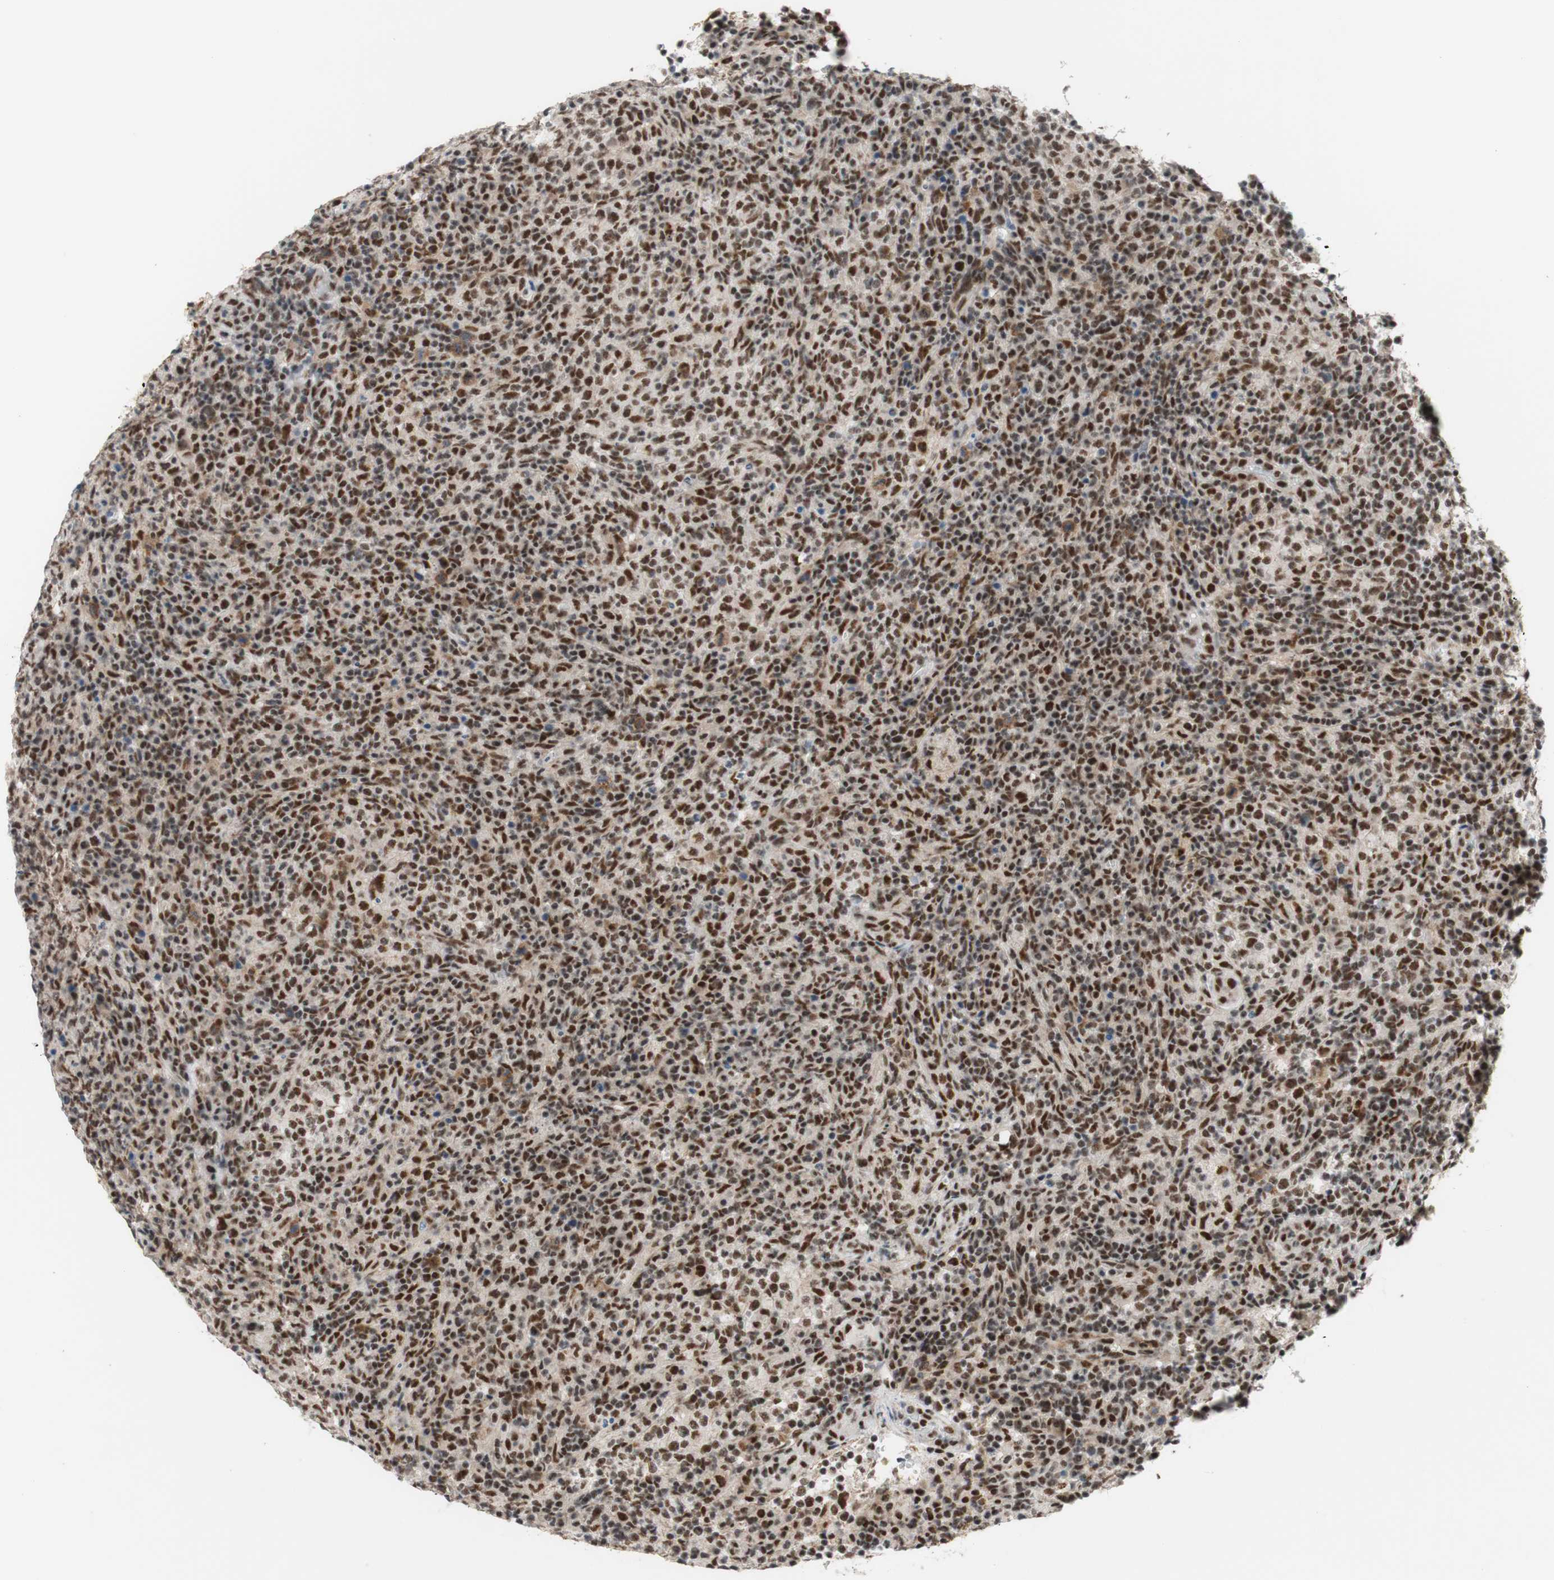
{"staining": {"intensity": "strong", "quantity": ">75%", "location": "nuclear"}, "tissue": "lymphoma", "cell_type": "Tumor cells", "image_type": "cancer", "snomed": [{"axis": "morphology", "description": "Malignant lymphoma, non-Hodgkin's type, High grade"}, {"axis": "topography", "description": "Lymph node"}], "caption": "A high-resolution histopathology image shows IHC staining of lymphoma, which shows strong nuclear staining in approximately >75% of tumor cells. The staining was performed using DAB, with brown indicating positive protein expression. Nuclei are stained blue with hematoxylin.", "gene": "PRPF19", "patient": {"sex": "female", "age": 76}}